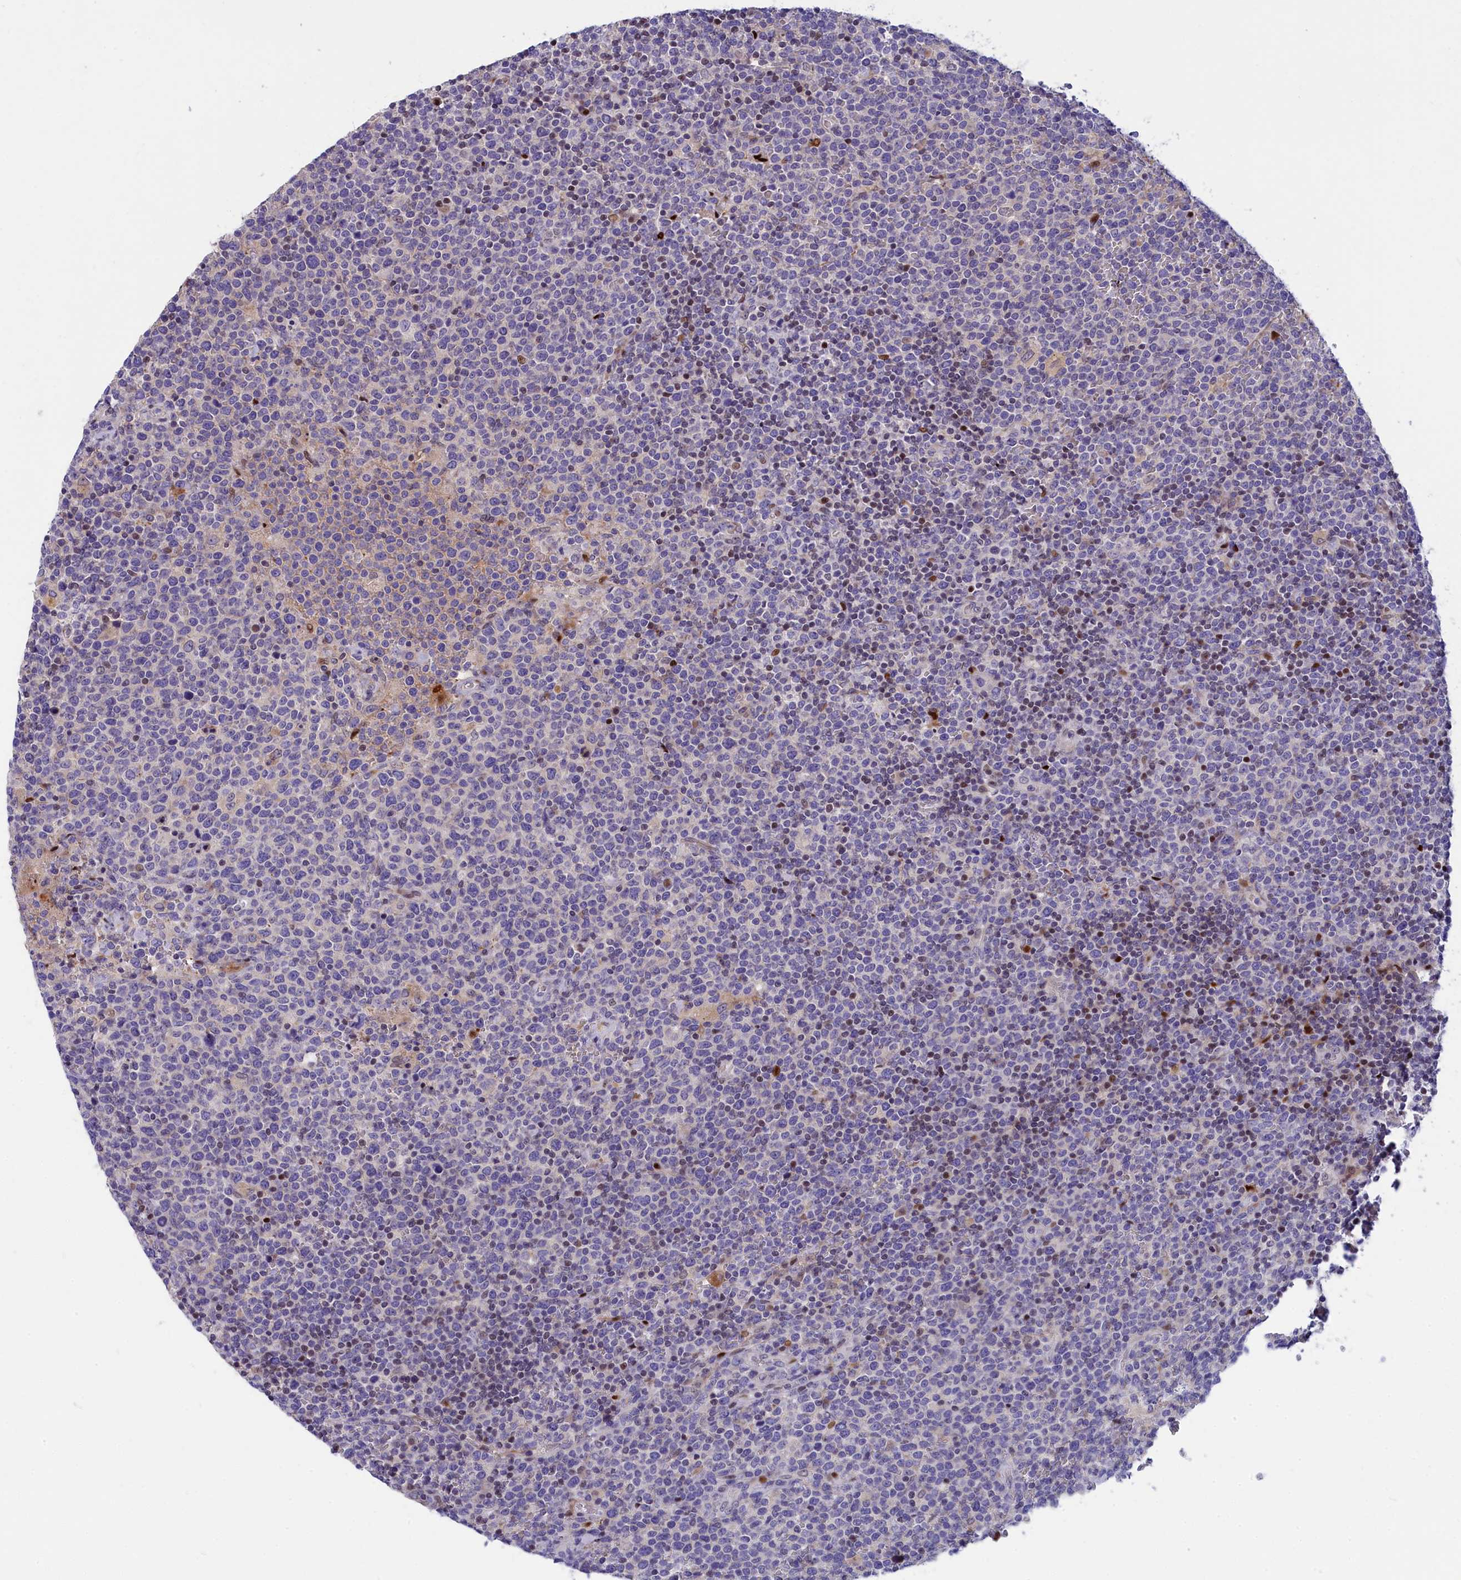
{"staining": {"intensity": "negative", "quantity": "none", "location": "none"}, "tissue": "lymphoma", "cell_type": "Tumor cells", "image_type": "cancer", "snomed": [{"axis": "morphology", "description": "Malignant lymphoma, non-Hodgkin's type, High grade"}, {"axis": "topography", "description": "Lymph node"}], "caption": "High power microscopy image of an immunohistochemistry (IHC) photomicrograph of lymphoma, revealing no significant expression in tumor cells.", "gene": "NKPD1", "patient": {"sex": "male", "age": 61}}